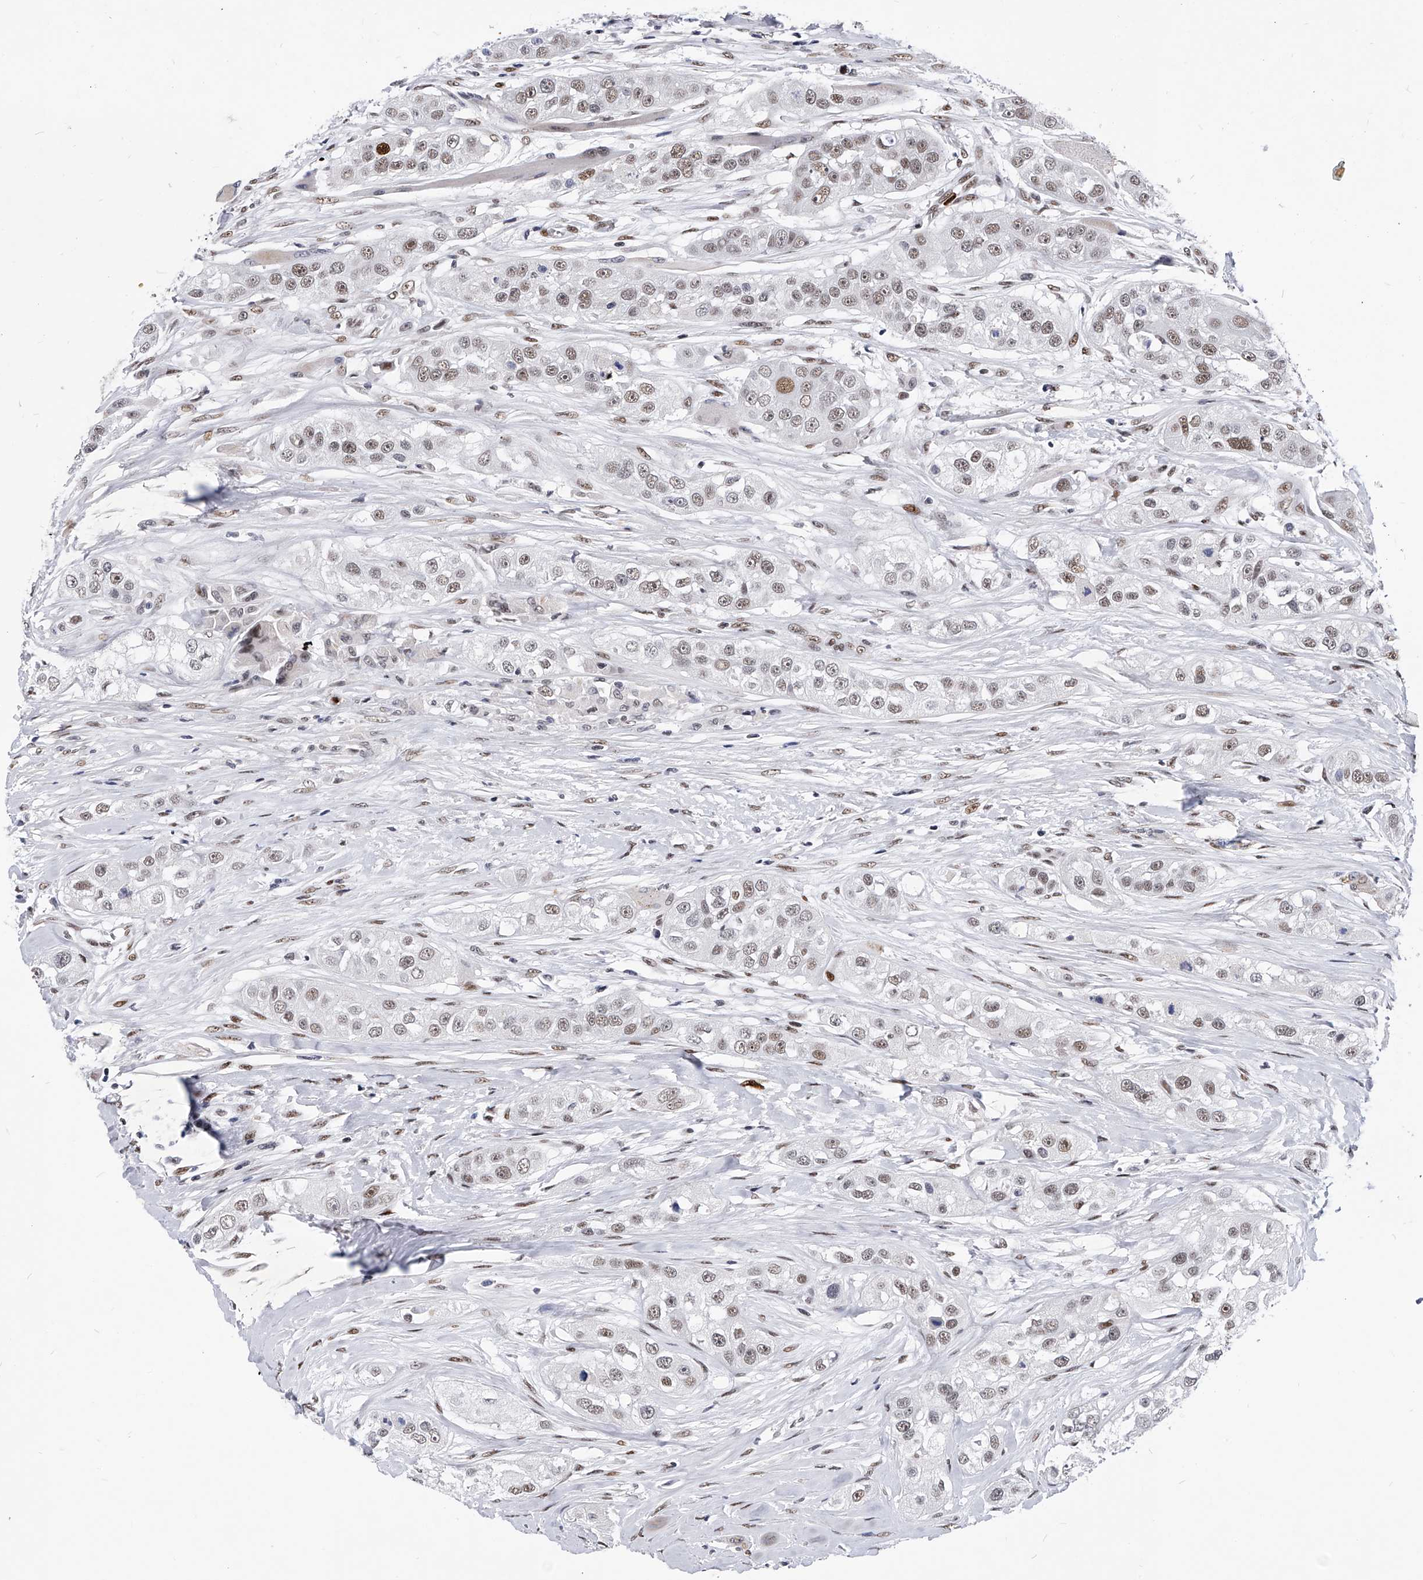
{"staining": {"intensity": "weak", "quantity": ">75%", "location": "nuclear"}, "tissue": "head and neck cancer", "cell_type": "Tumor cells", "image_type": "cancer", "snomed": [{"axis": "morphology", "description": "Normal tissue, NOS"}, {"axis": "morphology", "description": "Squamous cell carcinoma, NOS"}, {"axis": "topography", "description": "Skeletal muscle"}, {"axis": "topography", "description": "Head-Neck"}], "caption": "IHC of human squamous cell carcinoma (head and neck) shows low levels of weak nuclear staining in approximately >75% of tumor cells.", "gene": "TESK2", "patient": {"sex": "male", "age": 51}}